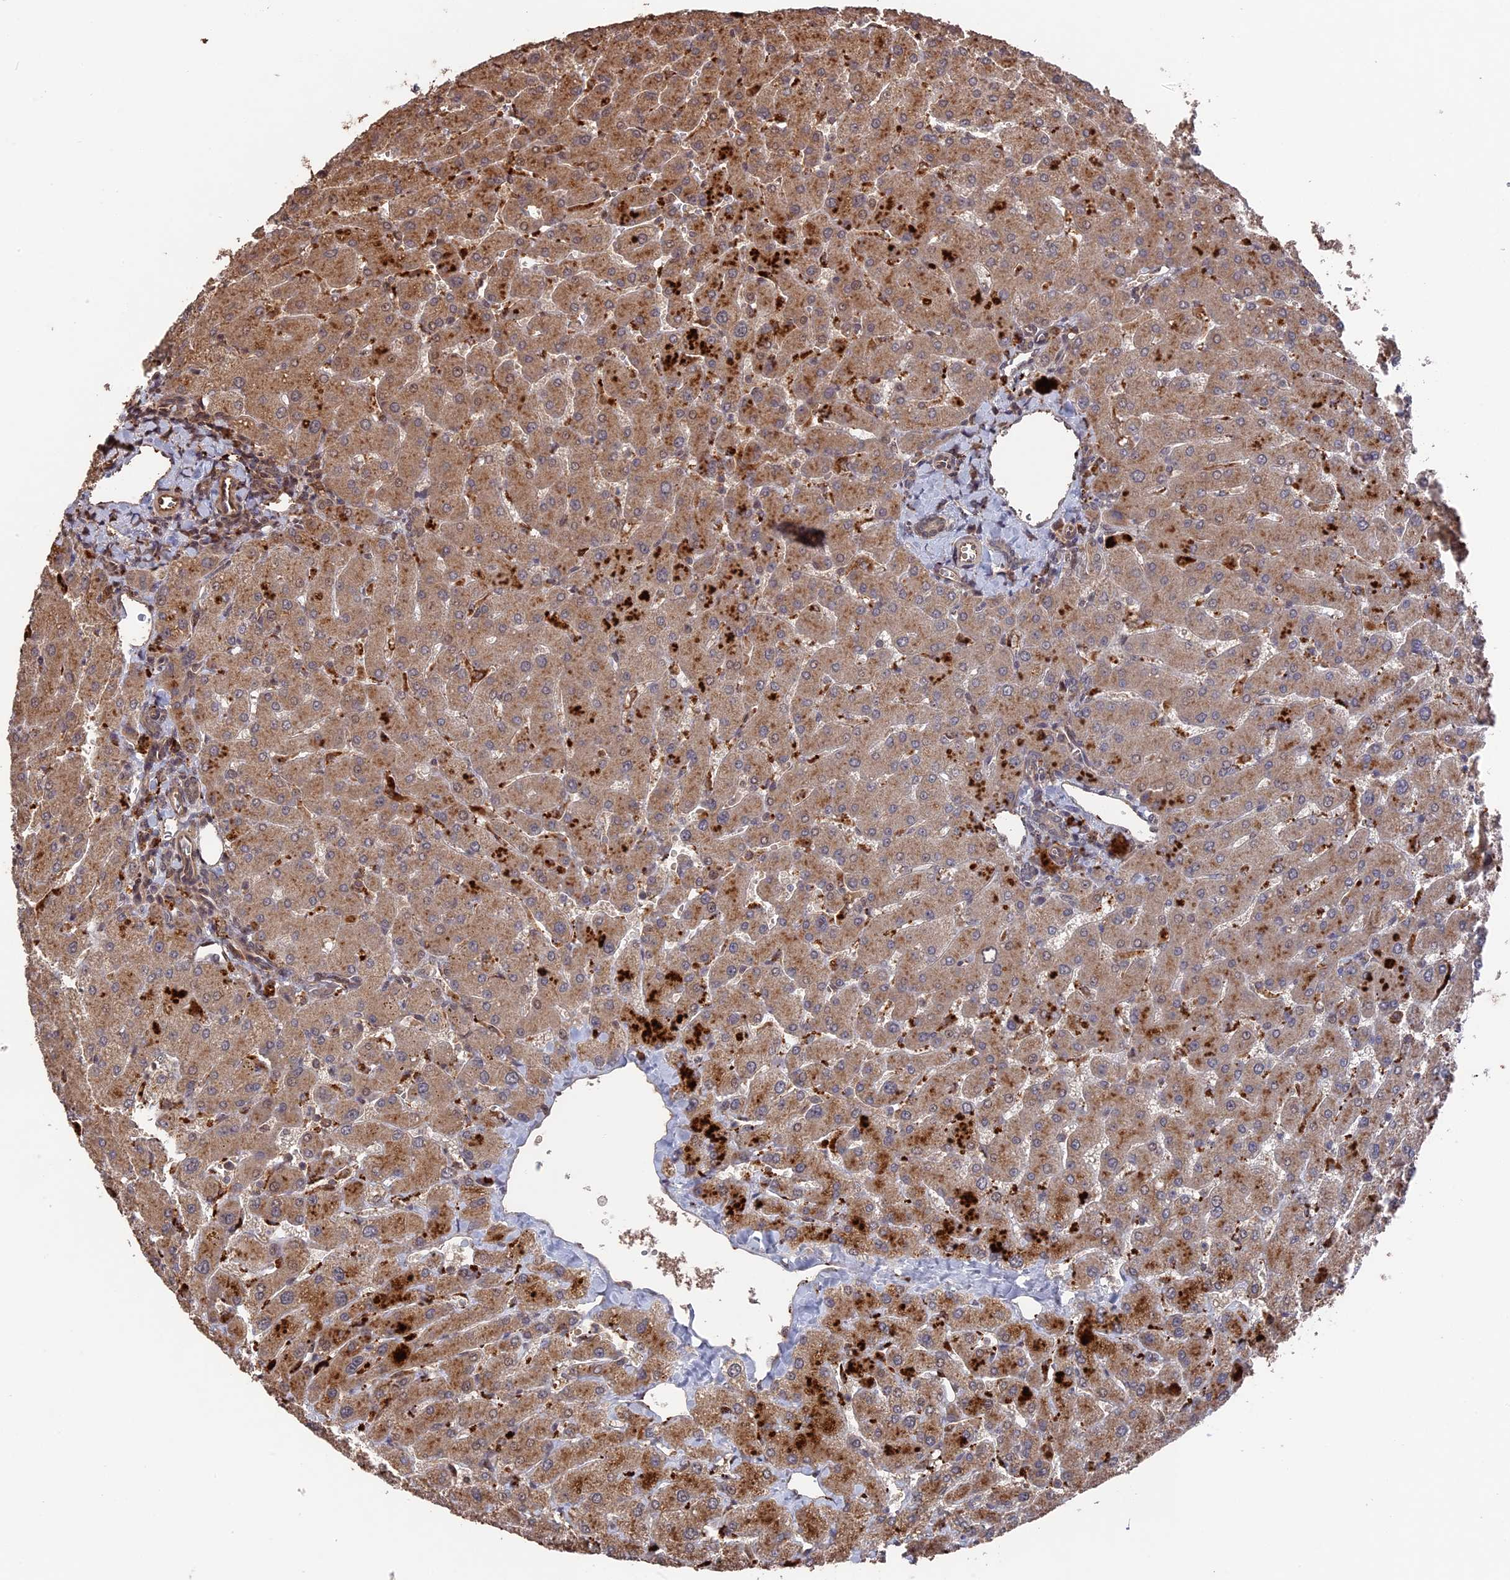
{"staining": {"intensity": "weak", "quantity": ">75%", "location": "cytoplasmic/membranous"}, "tissue": "liver", "cell_type": "Cholangiocytes", "image_type": "normal", "snomed": [{"axis": "morphology", "description": "Normal tissue, NOS"}, {"axis": "topography", "description": "Liver"}], "caption": "This is an image of immunohistochemistry staining of unremarkable liver, which shows weak positivity in the cytoplasmic/membranous of cholangiocytes.", "gene": "TELO2", "patient": {"sex": "male", "age": 55}}